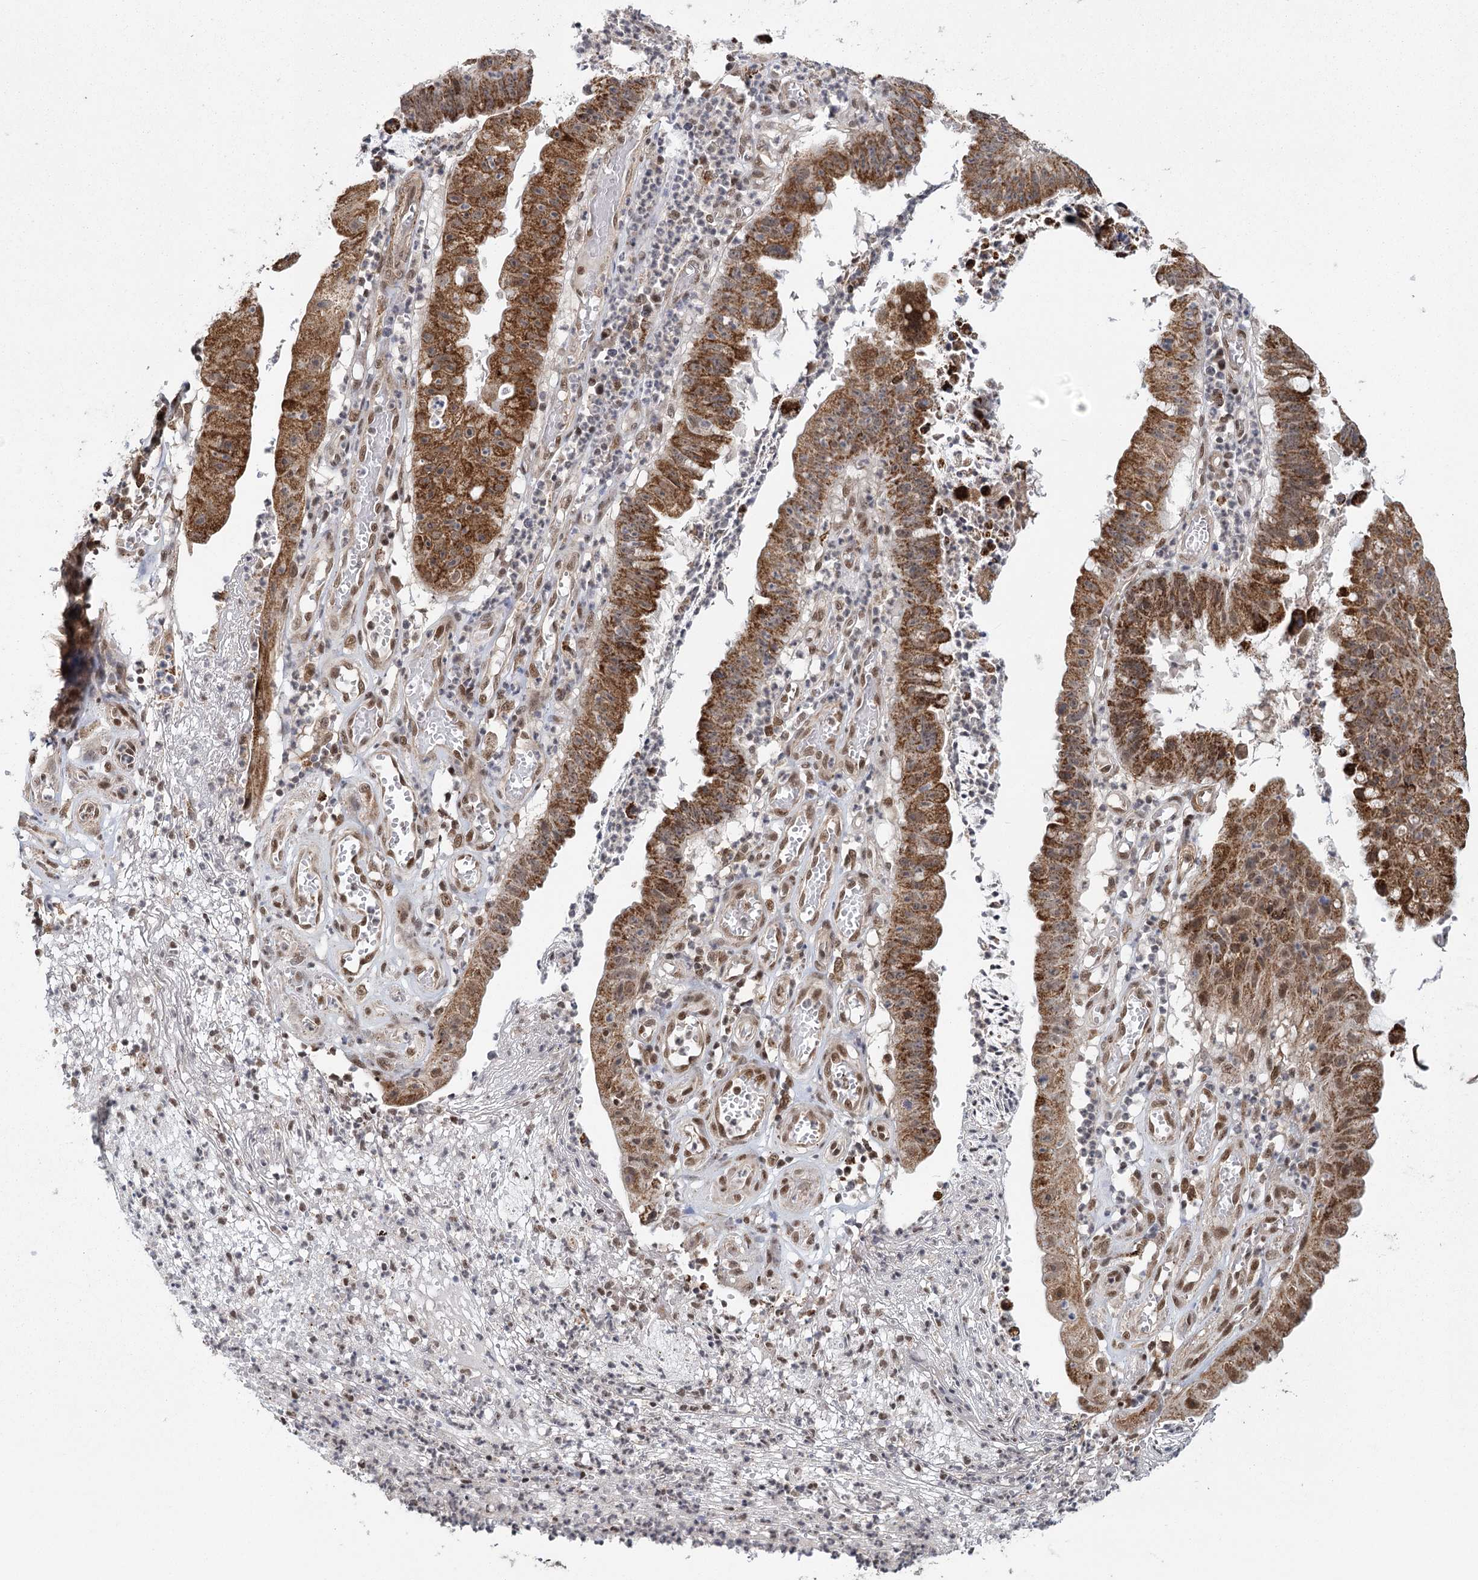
{"staining": {"intensity": "strong", "quantity": ">75%", "location": "cytoplasmic/membranous"}, "tissue": "stomach cancer", "cell_type": "Tumor cells", "image_type": "cancer", "snomed": [{"axis": "morphology", "description": "Adenocarcinoma, NOS"}, {"axis": "topography", "description": "Stomach"}], "caption": "Immunohistochemistry (IHC) image of neoplastic tissue: stomach cancer (adenocarcinoma) stained using immunohistochemistry shows high levels of strong protein expression localized specifically in the cytoplasmic/membranous of tumor cells, appearing as a cytoplasmic/membranous brown color.", "gene": "ZCCHC24", "patient": {"sex": "male", "age": 59}}